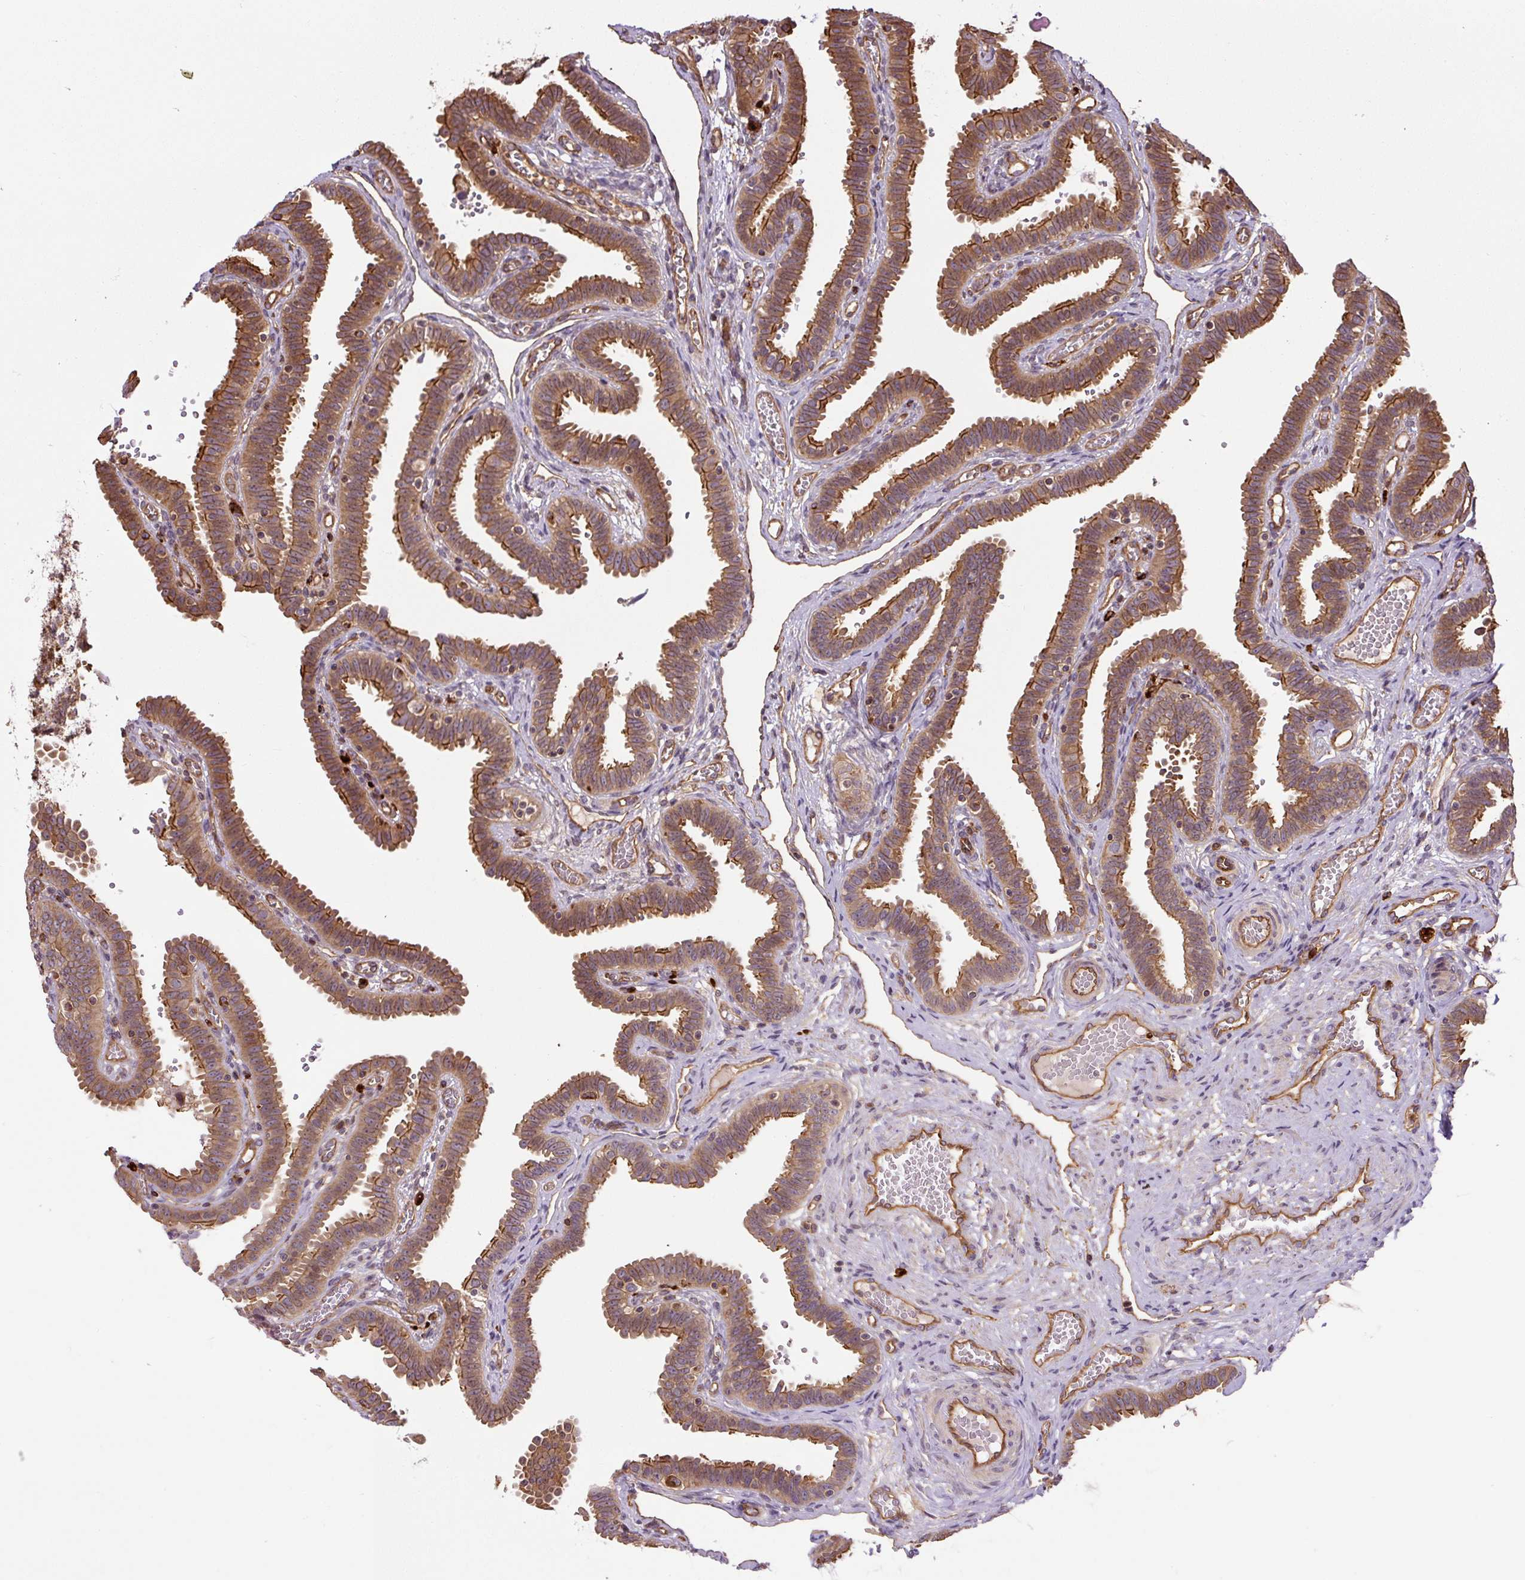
{"staining": {"intensity": "moderate", "quantity": ">75%", "location": "cytoplasmic/membranous"}, "tissue": "fallopian tube", "cell_type": "Glandular cells", "image_type": "normal", "snomed": [{"axis": "morphology", "description": "Normal tissue, NOS"}, {"axis": "topography", "description": "Fallopian tube"}], "caption": "A brown stain shows moderate cytoplasmic/membranous expression of a protein in glandular cells of normal human fallopian tube.", "gene": "B3GALT5", "patient": {"sex": "female", "age": 37}}